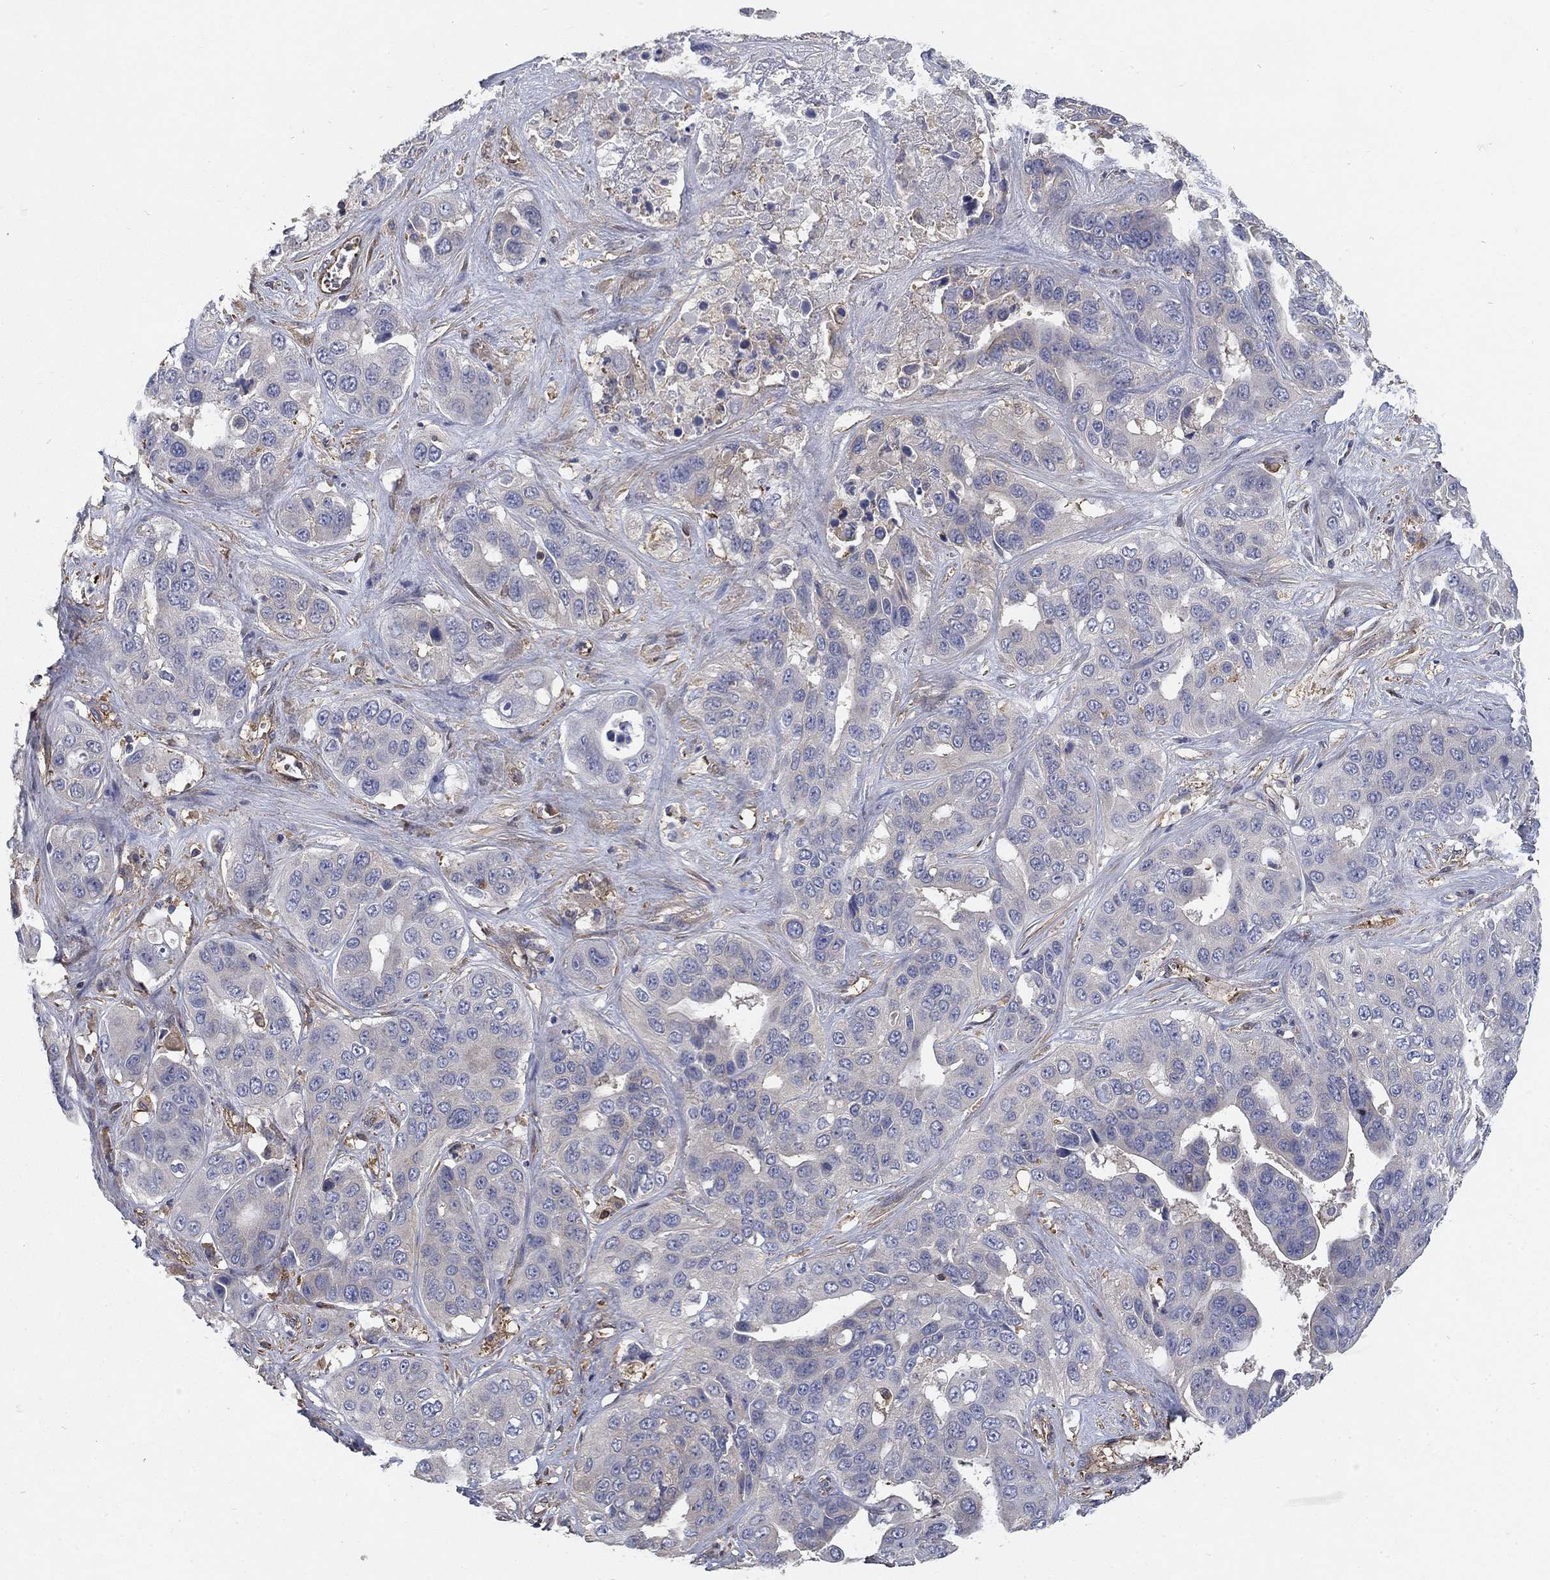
{"staining": {"intensity": "weak", "quantity": "<25%", "location": "cytoplasmic/membranous"}, "tissue": "liver cancer", "cell_type": "Tumor cells", "image_type": "cancer", "snomed": [{"axis": "morphology", "description": "Cholangiocarcinoma"}, {"axis": "topography", "description": "Liver"}], "caption": "Image shows no protein staining in tumor cells of liver cancer tissue. (DAB (3,3'-diaminobenzidine) IHC, high magnification).", "gene": "DPYSL2", "patient": {"sex": "female", "age": 52}}